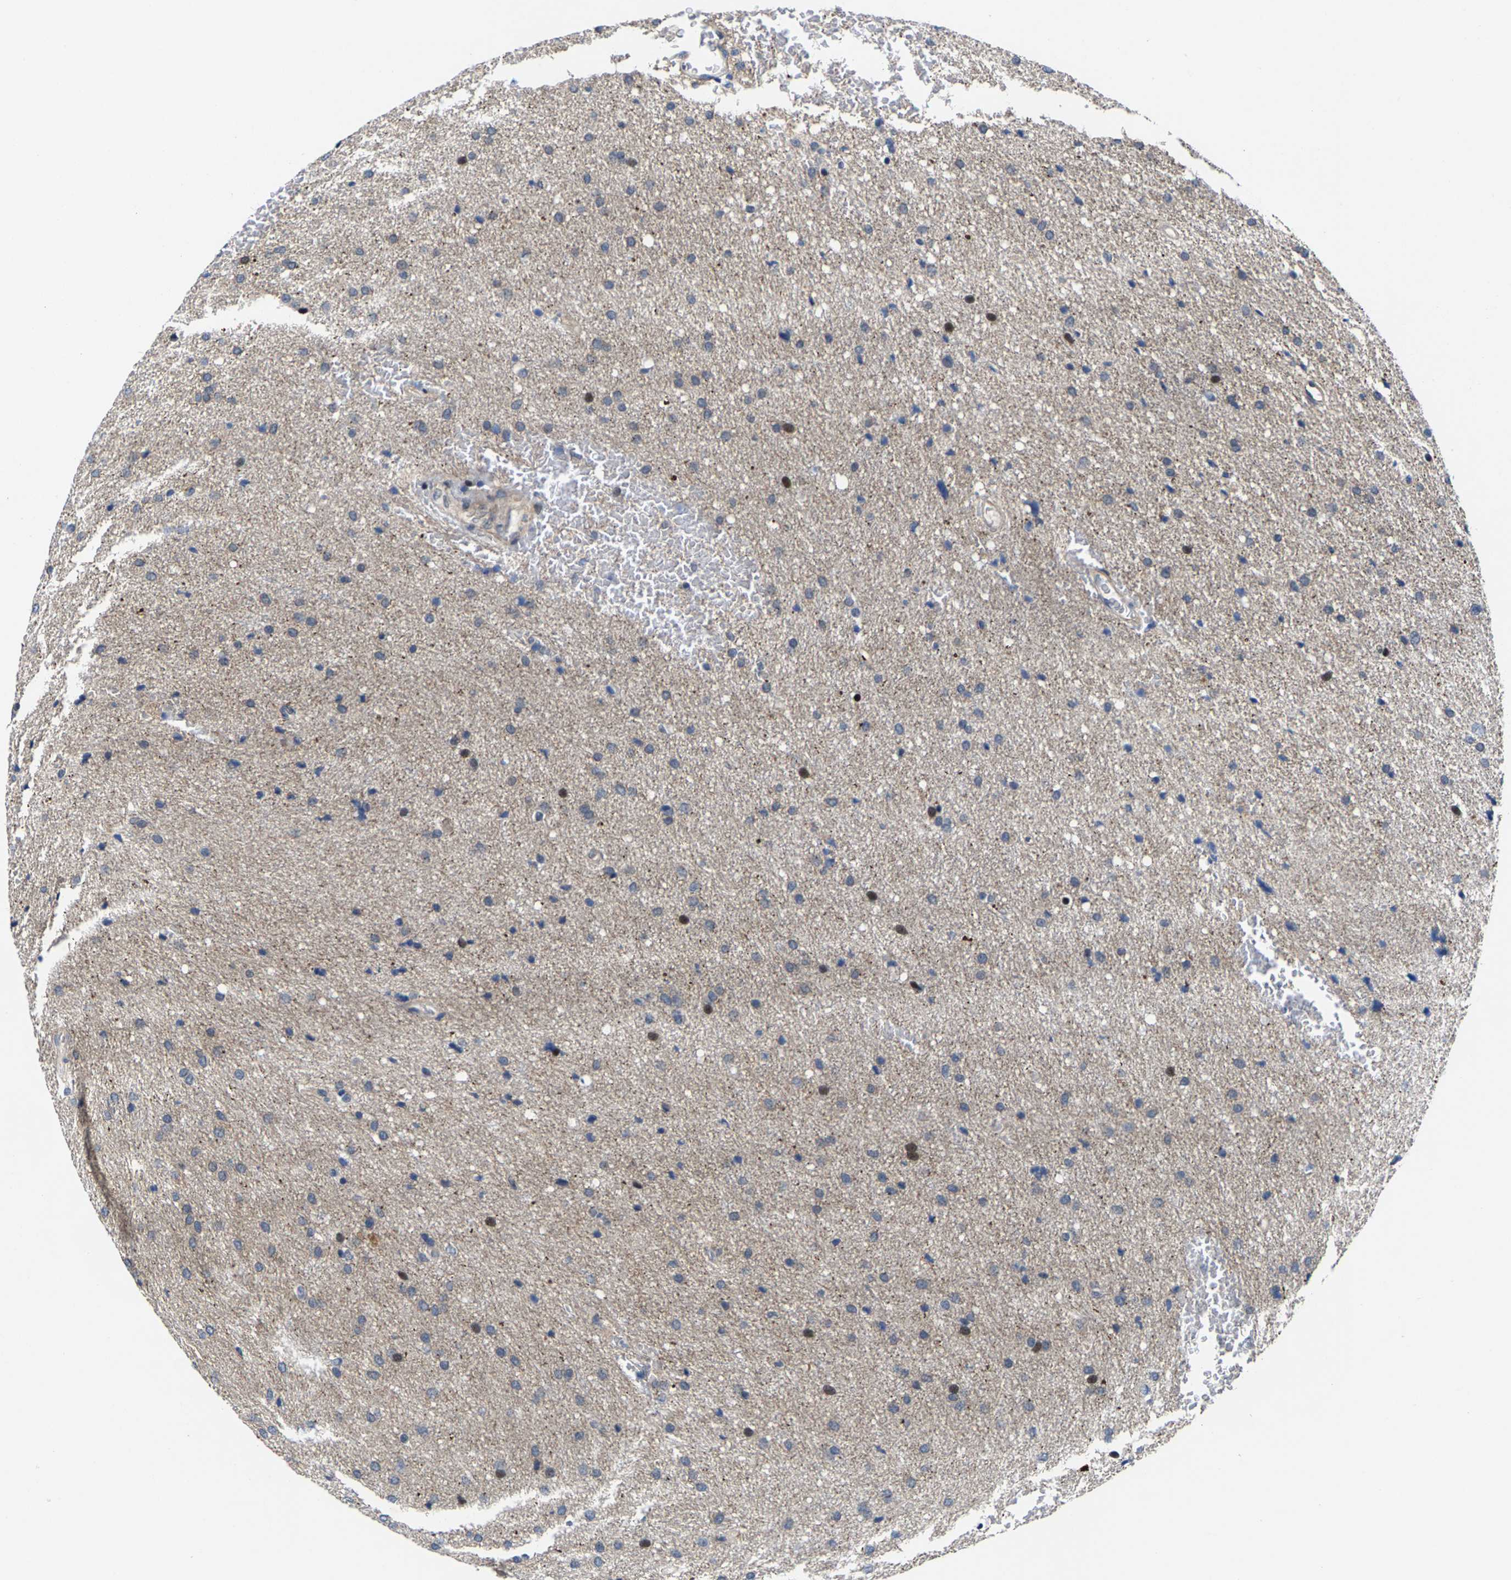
{"staining": {"intensity": "moderate", "quantity": "<25%", "location": "nuclear"}, "tissue": "glioma", "cell_type": "Tumor cells", "image_type": "cancer", "snomed": [{"axis": "morphology", "description": "Glioma, malignant, Low grade"}, {"axis": "topography", "description": "Brain"}], "caption": "Human low-grade glioma (malignant) stained with a brown dye displays moderate nuclear positive positivity in approximately <25% of tumor cells.", "gene": "GTPBP10", "patient": {"sex": "female", "age": 37}}